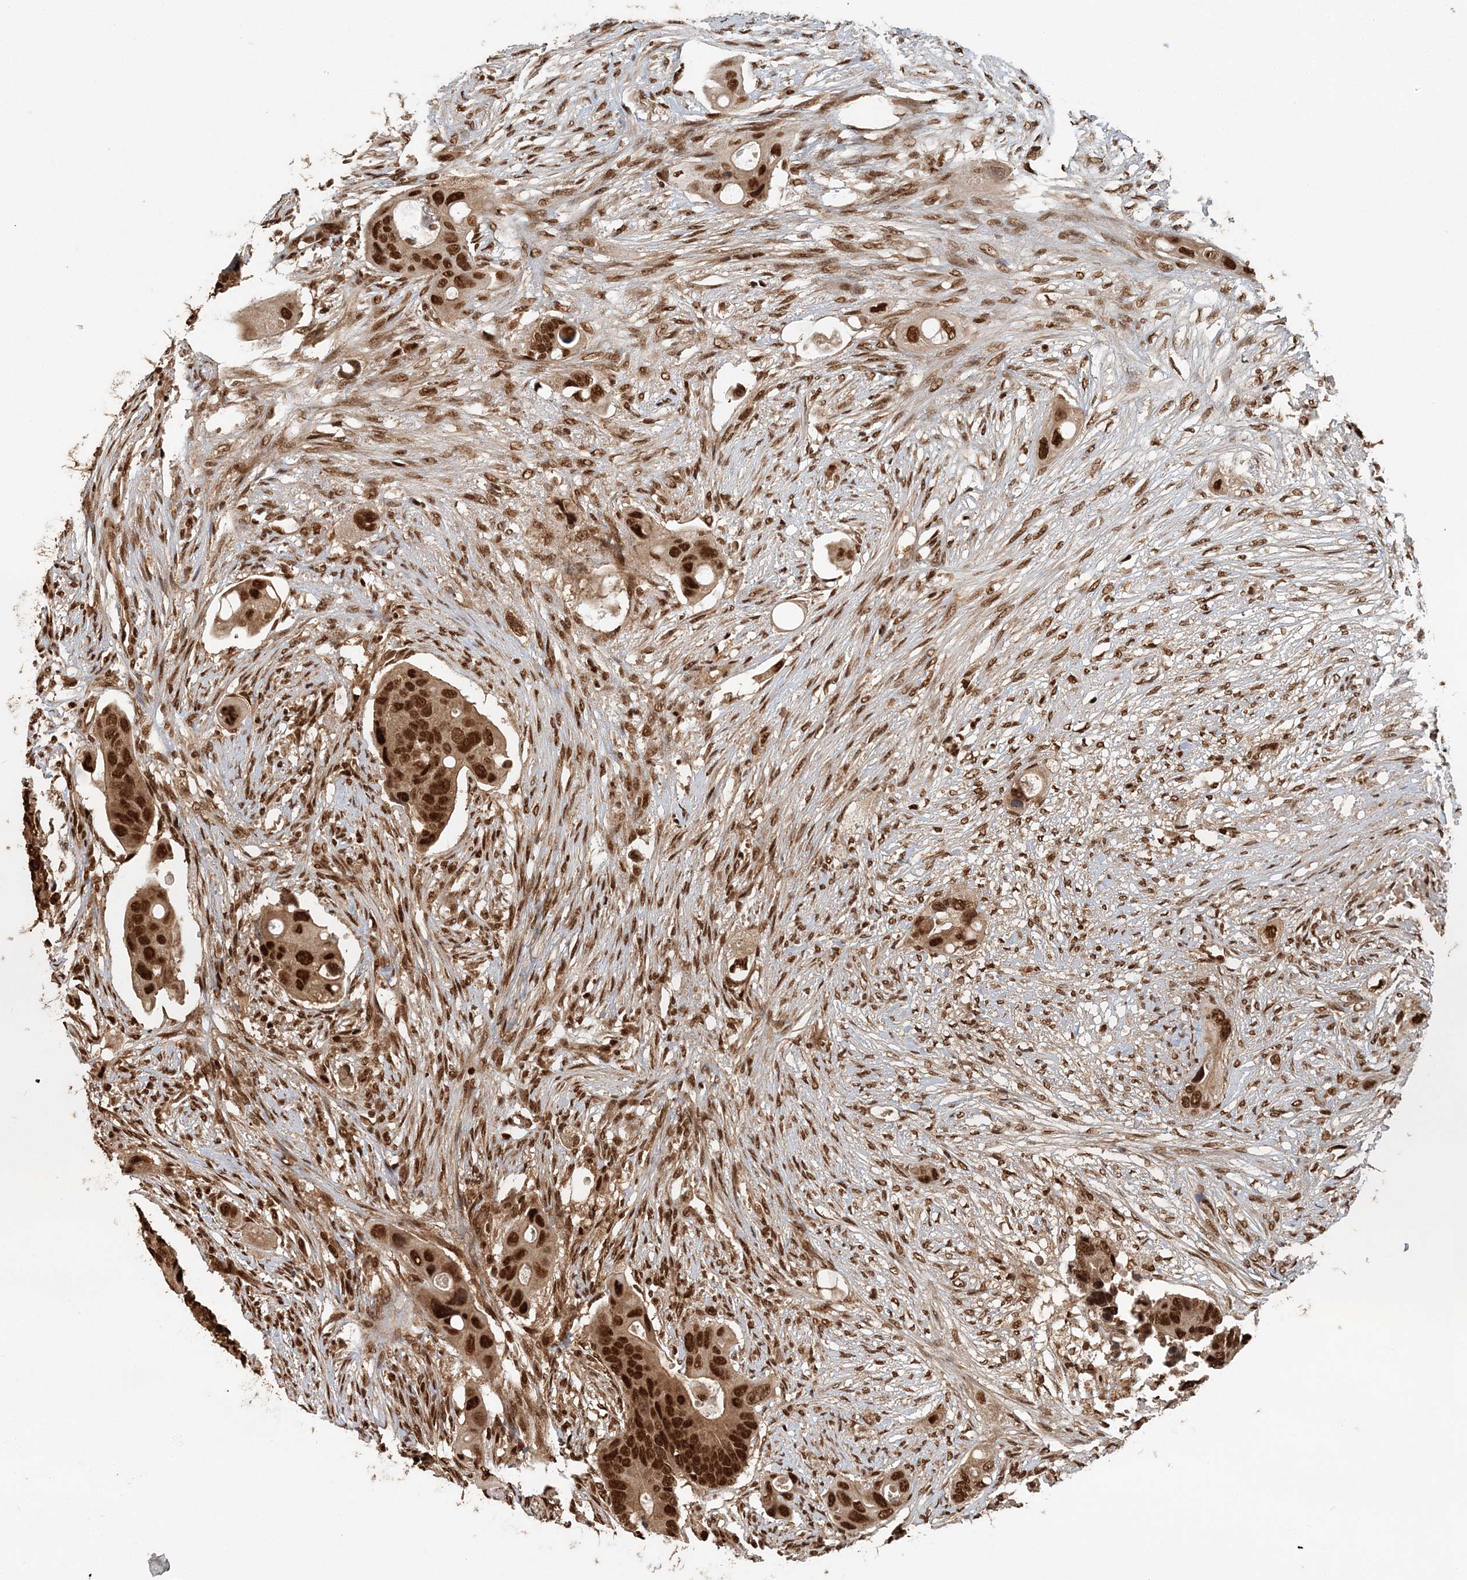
{"staining": {"intensity": "strong", "quantity": ">75%", "location": "nuclear"}, "tissue": "colorectal cancer", "cell_type": "Tumor cells", "image_type": "cancer", "snomed": [{"axis": "morphology", "description": "Adenocarcinoma, NOS"}, {"axis": "topography", "description": "Colon"}], "caption": "Protein staining reveals strong nuclear expression in about >75% of tumor cells in colorectal cancer (adenocarcinoma).", "gene": "ARHGAP35", "patient": {"sex": "female", "age": 57}}